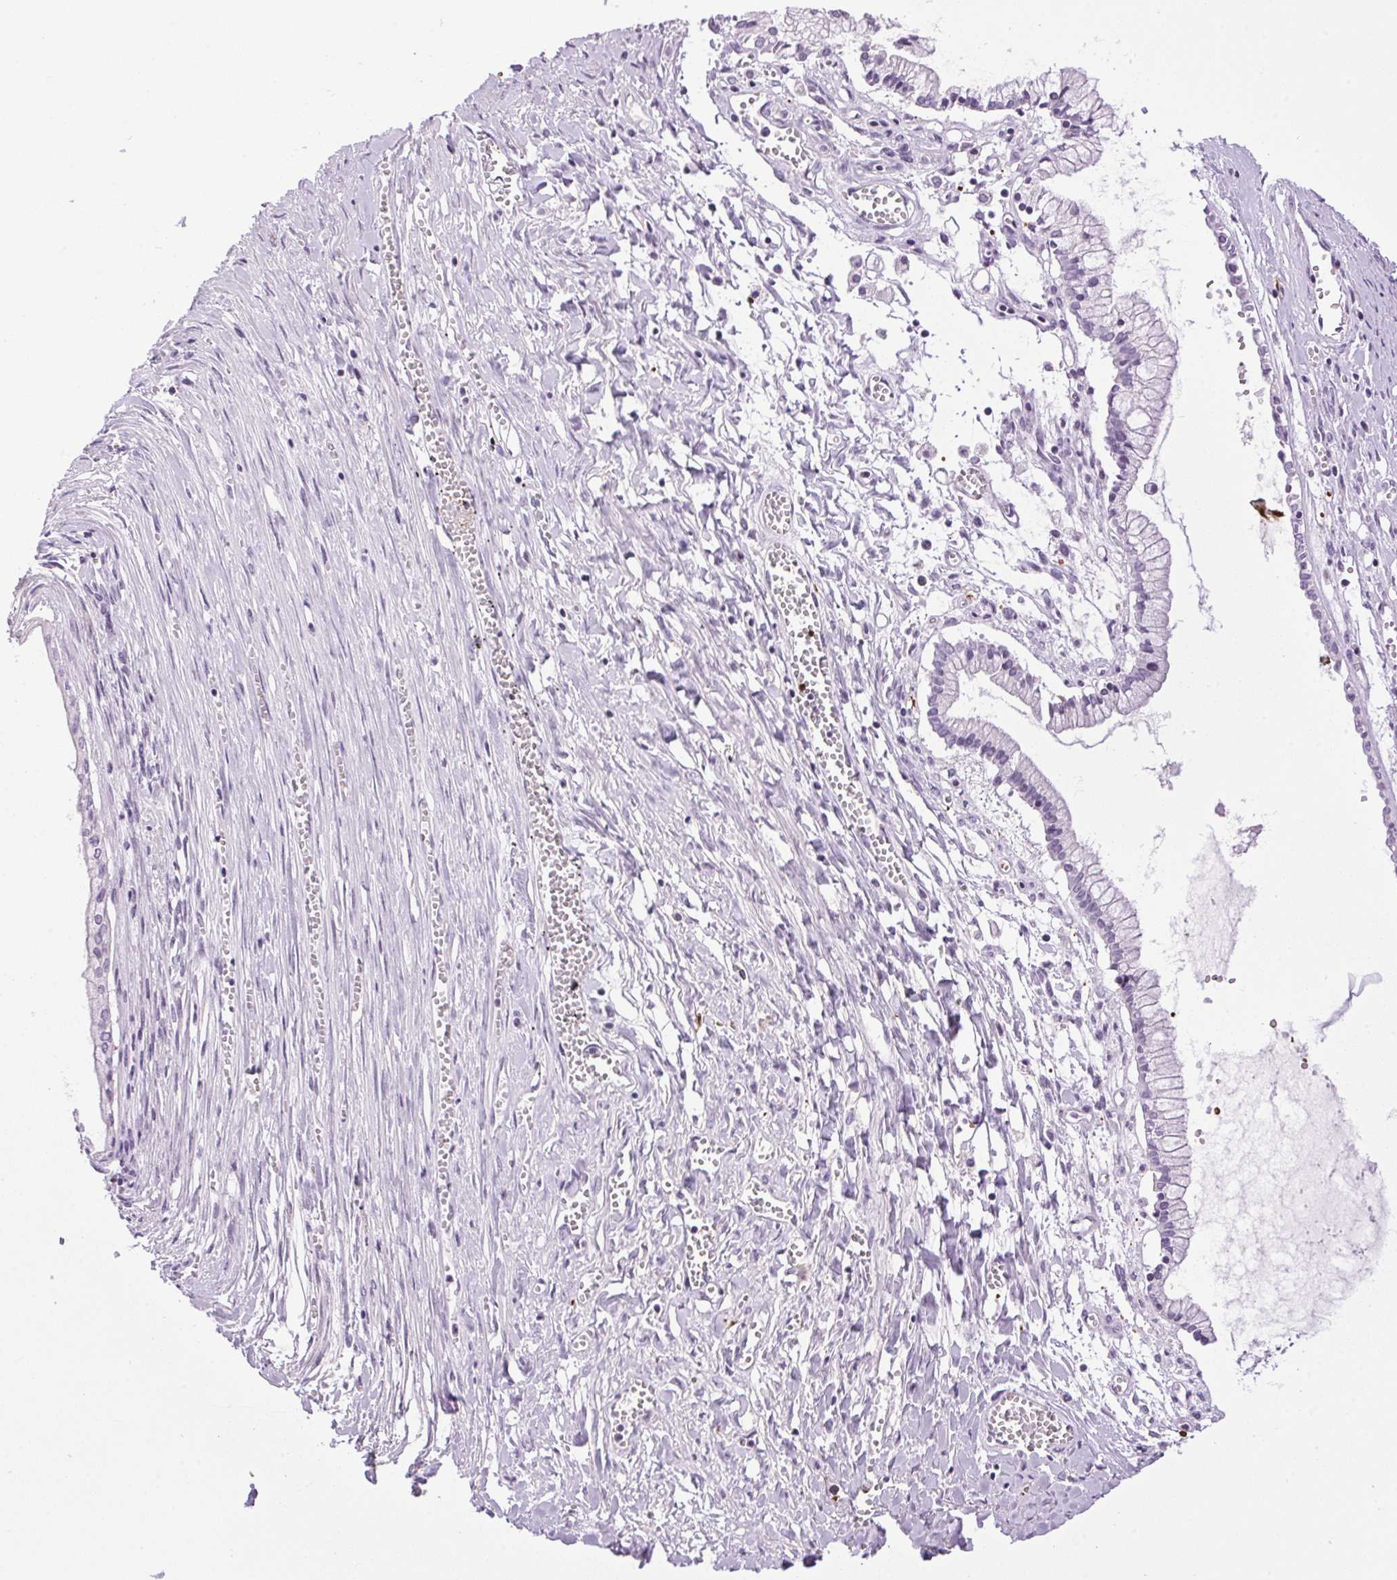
{"staining": {"intensity": "negative", "quantity": "none", "location": "none"}, "tissue": "ovarian cancer", "cell_type": "Tumor cells", "image_type": "cancer", "snomed": [{"axis": "morphology", "description": "Cystadenocarcinoma, mucinous, NOS"}, {"axis": "topography", "description": "Ovary"}], "caption": "A high-resolution histopathology image shows immunohistochemistry (IHC) staining of mucinous cystadenocarcinoma (ovarian), which exhibits no significant expression in tumor cells.", "gene": "TMEM88B", "patient": {"sex": "female", "age": 67}}